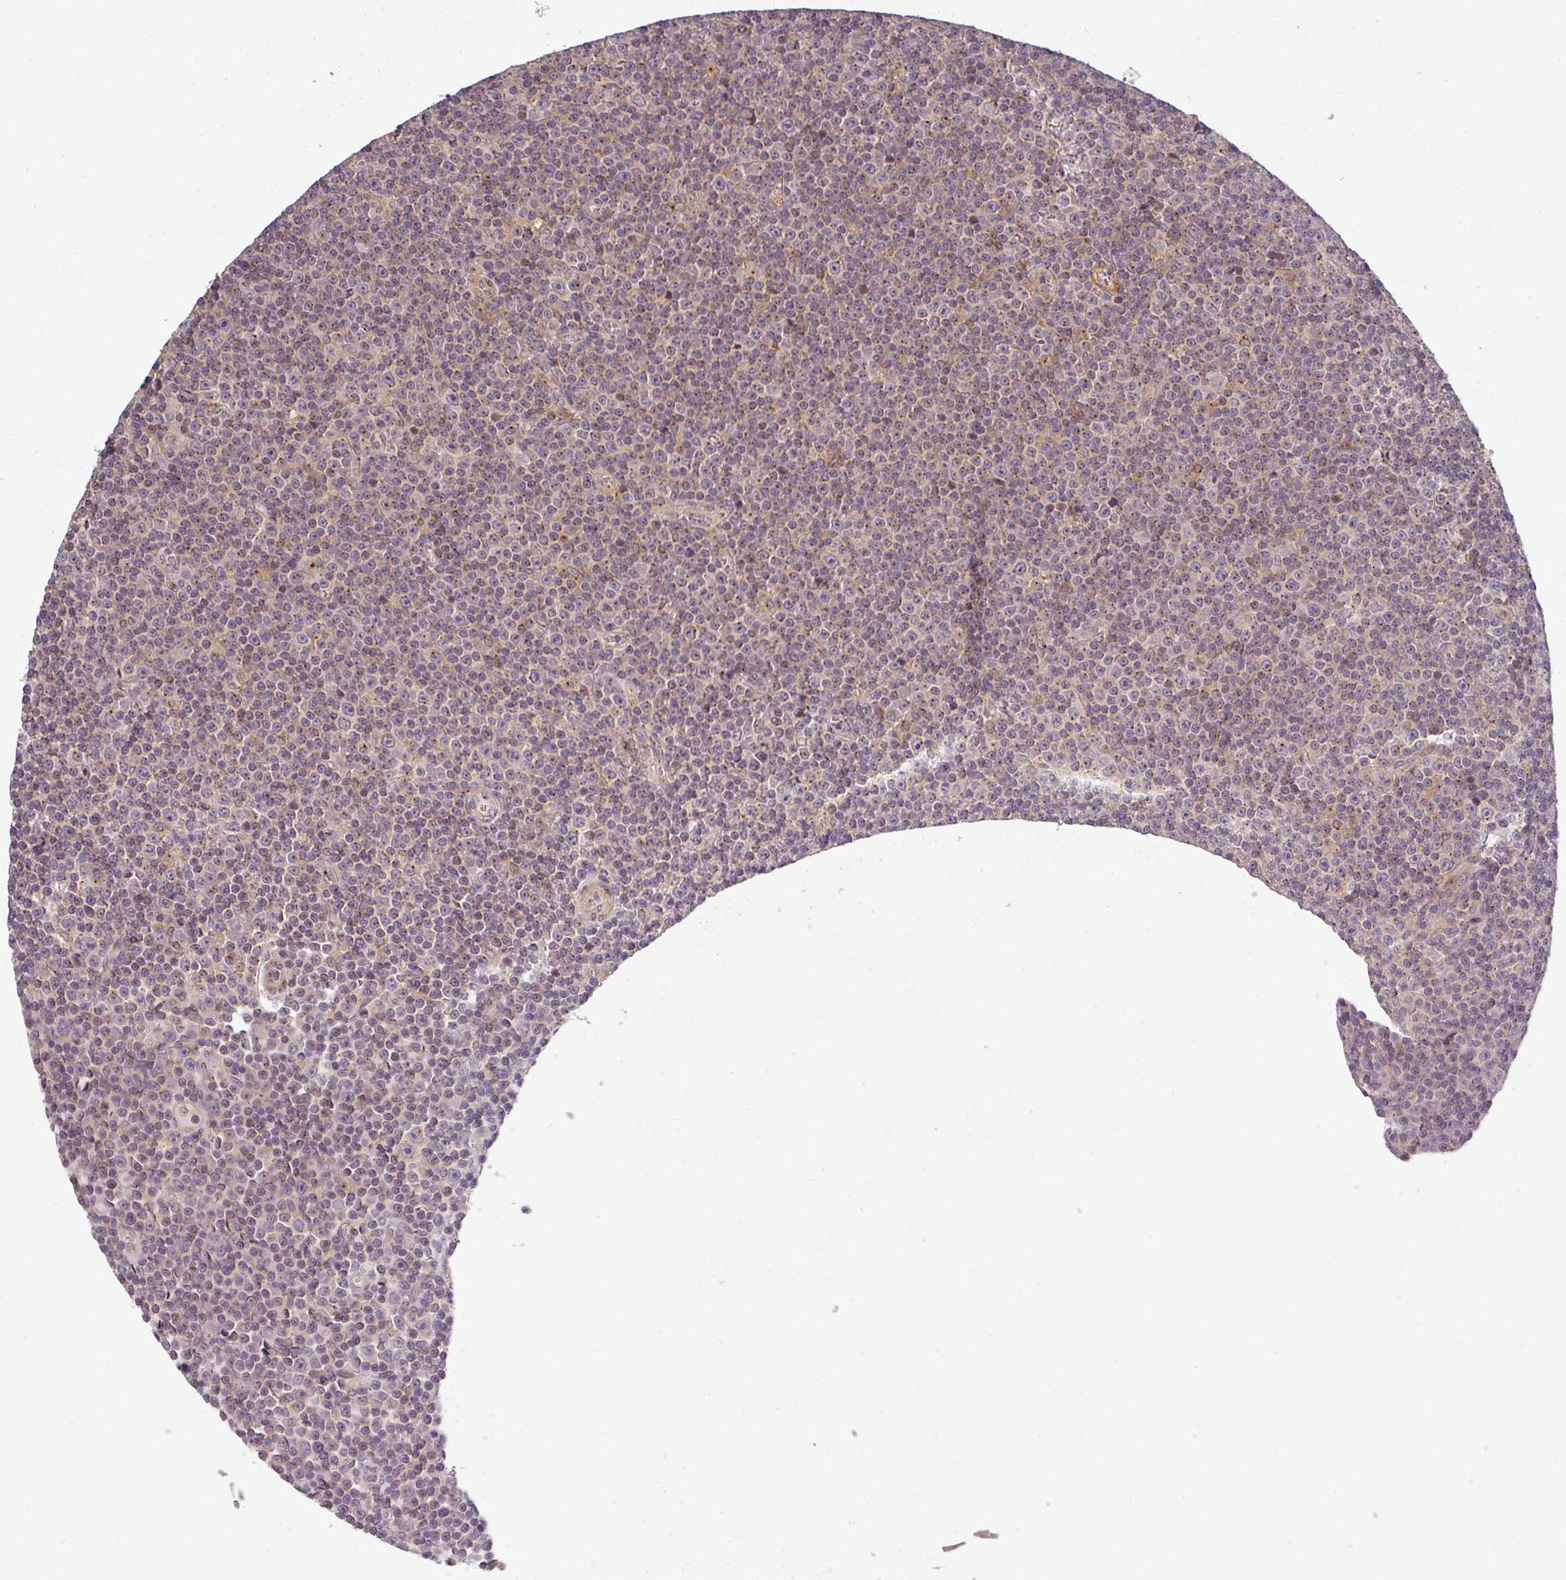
{"staining": {"intensity": "weak", "quantity": "<25%", "location": "cytoplasmic/membranous"}, "tissue": "lymphoma", "cell_type": "Tumor cells", "image_type": "cancer", "snomed": [{"axis": "morphology", "description": "Malignant lymphoma, non-Hodgkin's type, Low grade"}, {"axis": "topography", "description": "Lymph node"}], "caption": "Tumor cells show no significant protein positivity in lymphoma.", "gene": "NIN", "patient": {"sex": "female", "age": 67}}